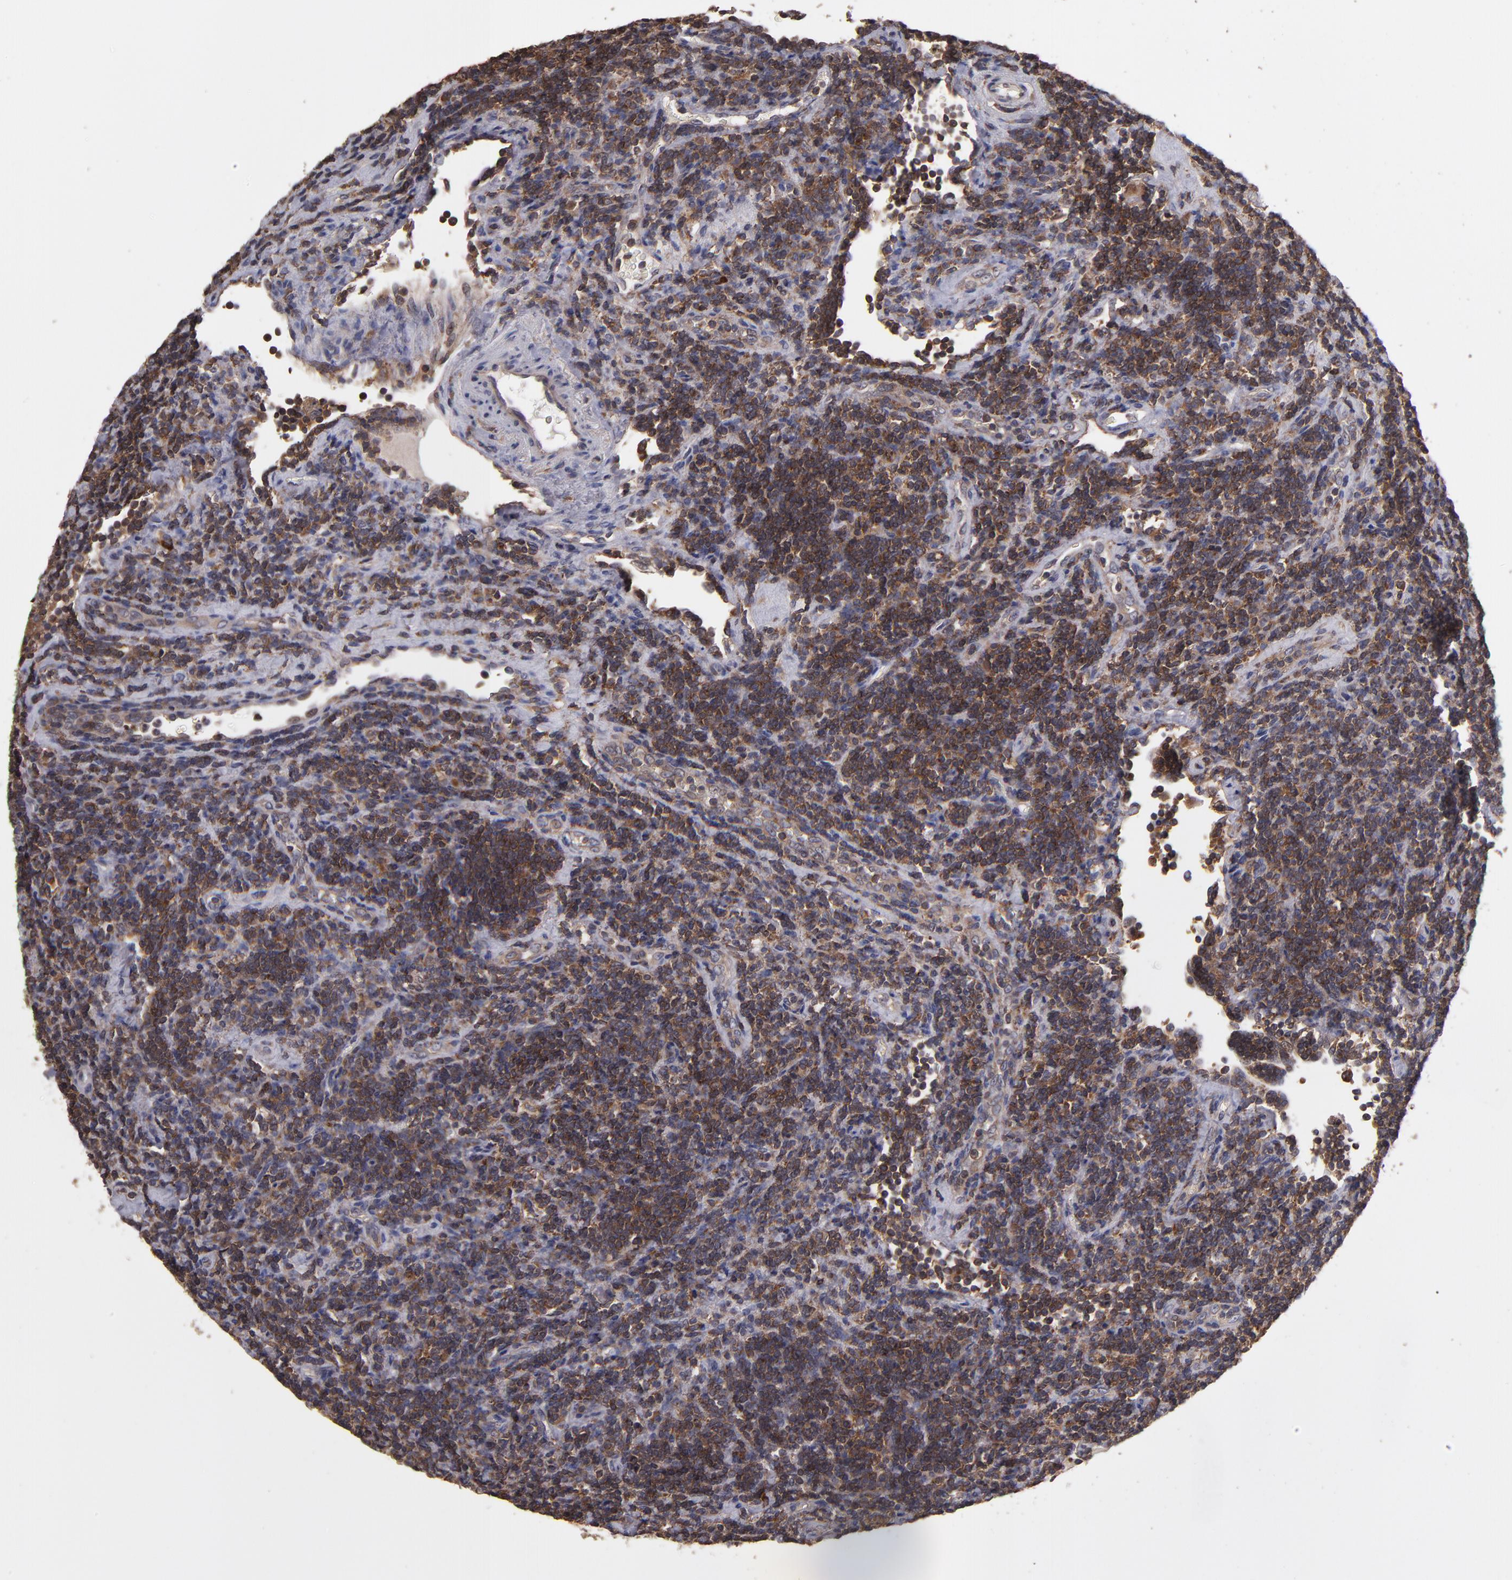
{"staining": {"intensity": "strong", "quantity": ">75%", "location": "cytoplasmic/membranous"}, "tissue": "lymphoma", "cell_type": "Tumor cells", "image_type": "cancer", "snomed": [{"axis": "morphology", "description": "Malignant lymphoma, non-Hodgkin's type, Low grade"}, {"axis": "topography", "description": "Lymph node"}], "caption": "This is an image of IHC staining of low-grade malignant lymphoma, non-Hodgkin's type, which shows strong staining in the cytoplasmic/membranous of tumor cells.", "gene": "NF2", "patient": {"sex": "male", "age": 70}}